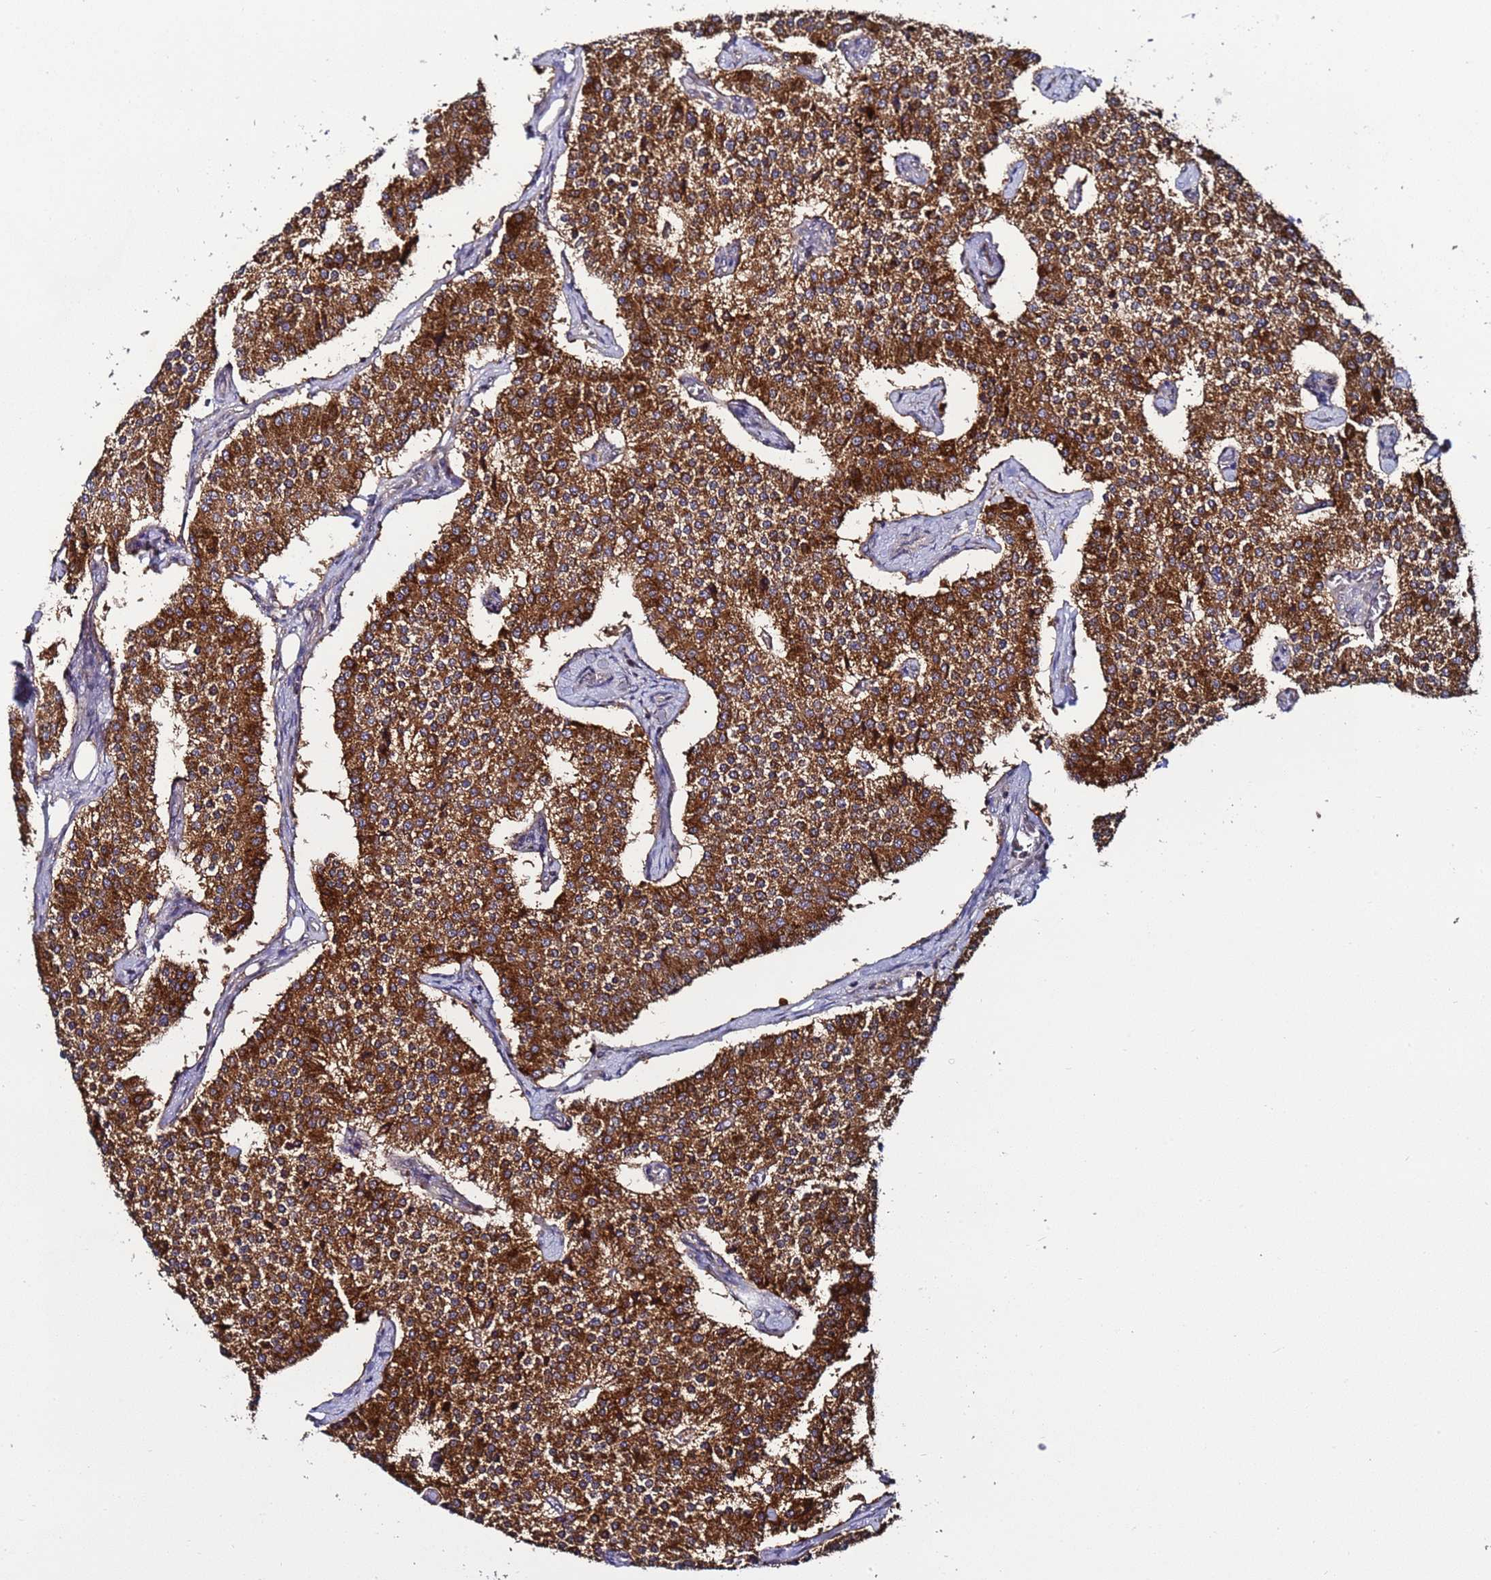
{"staining": {"intensity": "strong", "quantity": ">75%", "location": "cytoplasmic/membranous"}, "tissue": "carcinoid", "cell_type": "Tumor cells", "image_type": "cancer", "snomed": [{"axis": "morphology", "description": "Carcinoid, malignant, NOS"}, {"axis": "topography", "description": "Colon"}], "caption": "A high-resolution image shows immunohistochemistry staining of carcinoid, which demonstrates strong cytoplasmic/membranous positivity in about >75% of tumor cells. The staining was performed using DAB (3,3'-diaminobenzidine), with brown indicating positive protein expression. Nuclei are stained blue with hematoxylin.", "gene": "TMEM176B", "patient": {"sex": "female", "age": 52}}